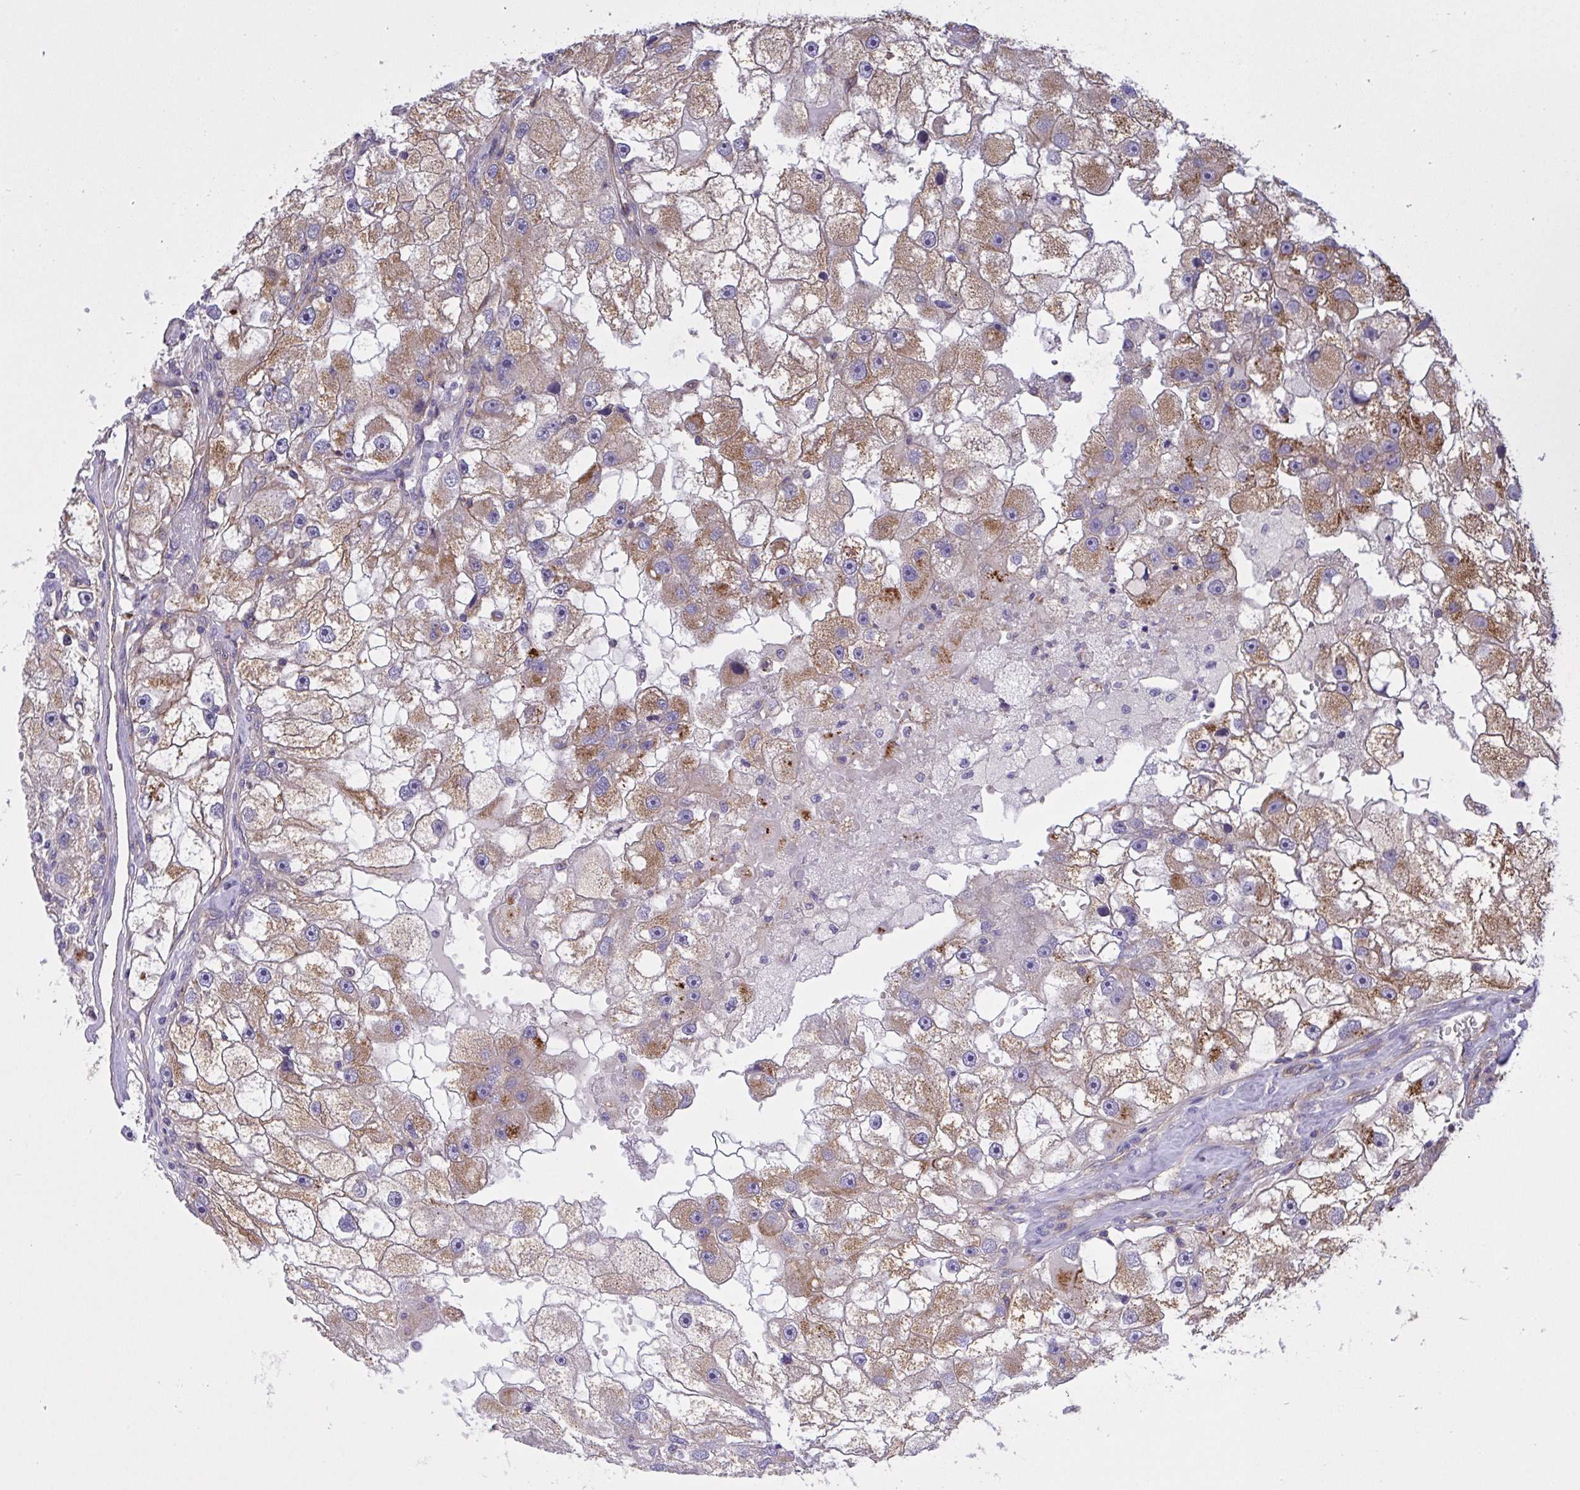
{"staining": {"intensity": "moderate", "quantity": ">75%", "location": "cytoplasmic/membranous"}, "tissue": "renal cancer", "cell_type": "Tumor cells", "image_type": "cancer", "snomed": [{"axis": "morphology", "description": "Adenocarcinoma, NOS"}, {"axis": "topography", "description": "Kidney"}], "caption": "Immunohistochemical staining of renal cancer (adenocarcinoma) demonstrates moderate cytoplasmic/membranous protein staining in approximately >75% of tumor cells.", "gene": "C4orf36", "patient": {"sex": "male", "age": 63}}